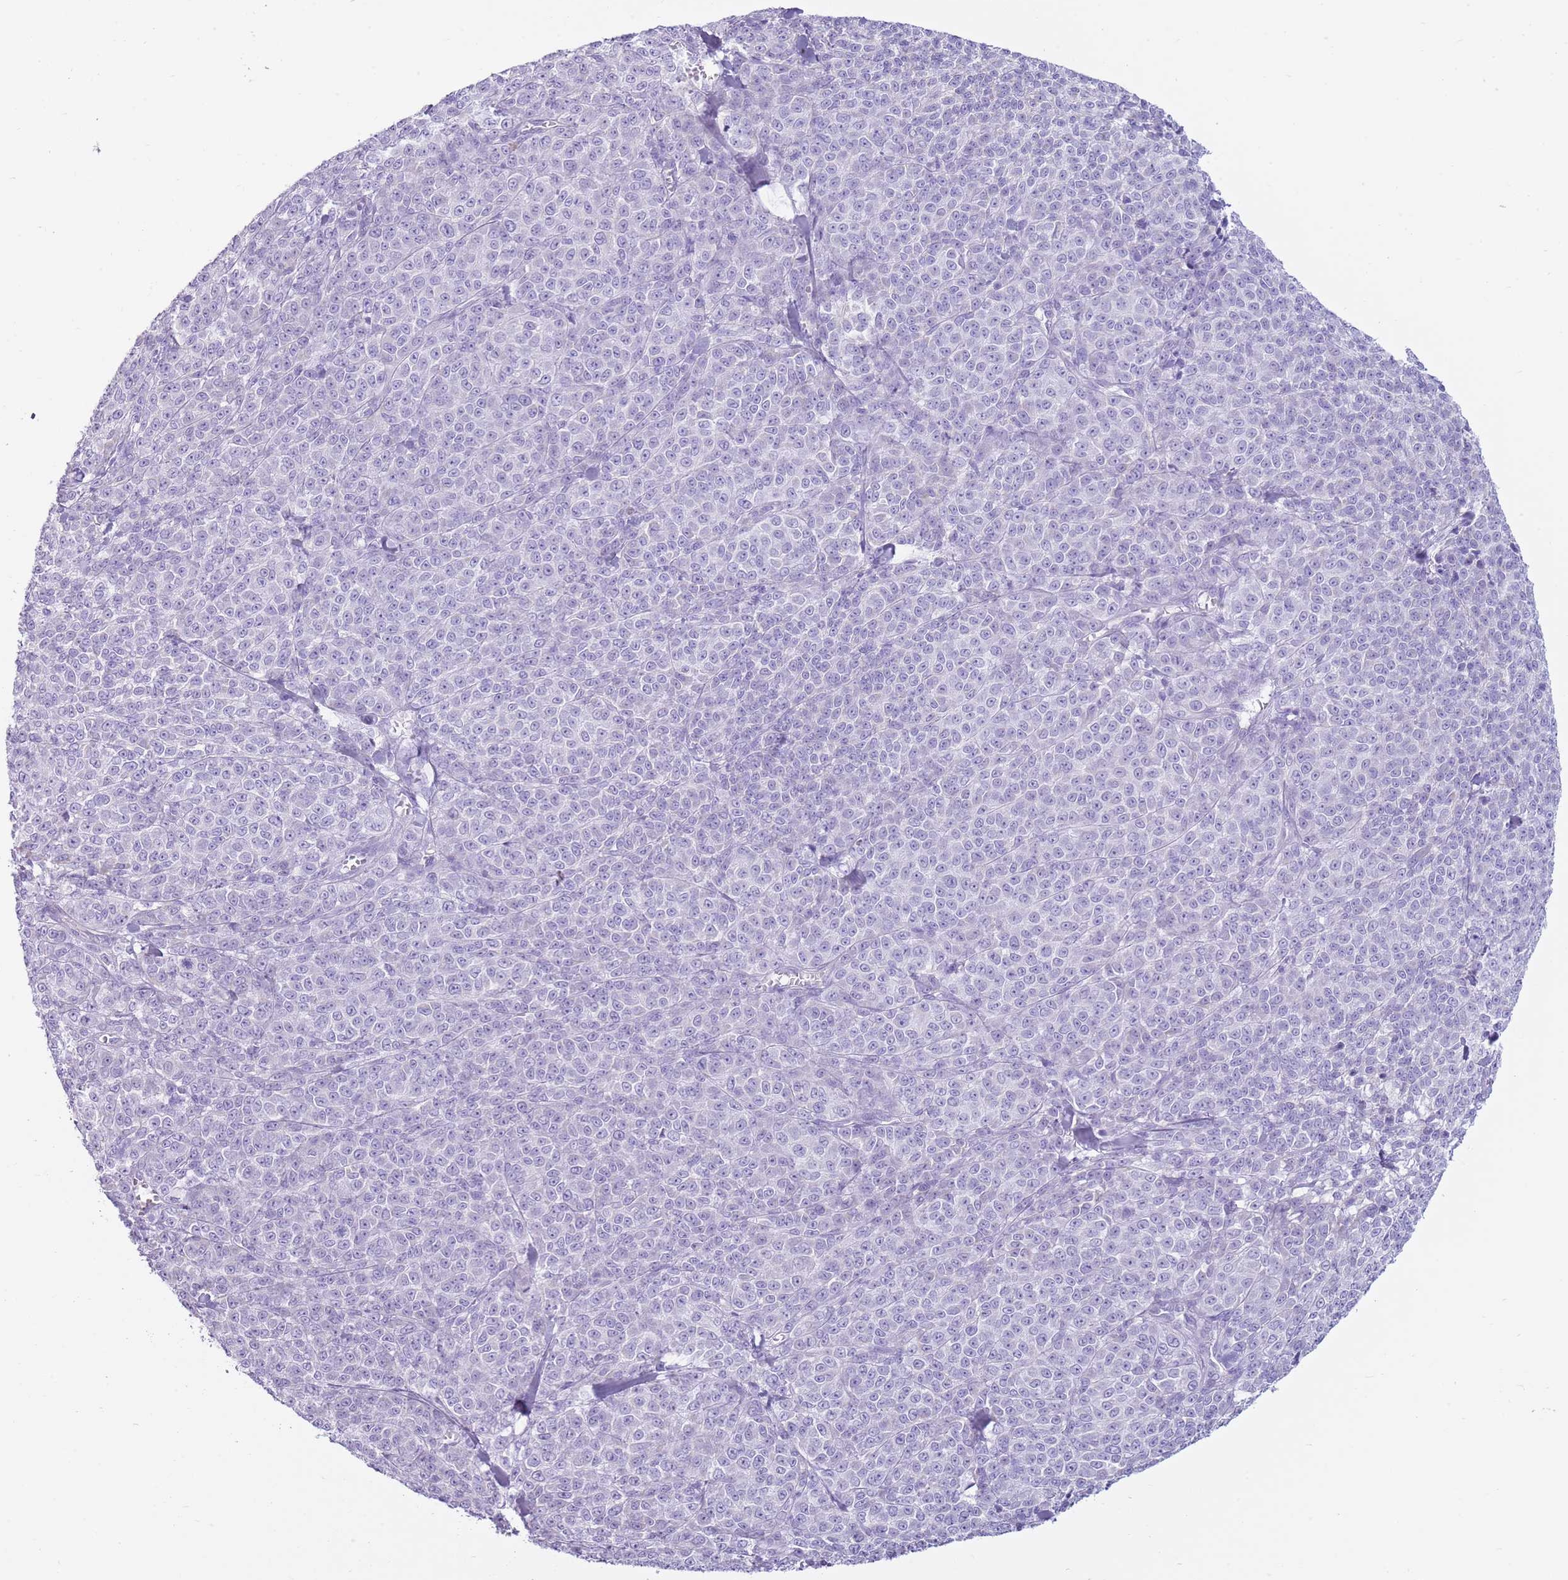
{"staining": {"intensity": "negative", "quantity": "none", "location": "none"}, "tissue": "melanoma", "cell_type": "Tumor cells", "image_type": "cancer", "snomed": [{"axis": "morphology", "description": "Normal tissue, NOS"}, {"axis": "morphology", "description": "Malignant melanoma, NOS"}, {"axis": "topography", "description": "Skin"}], "caption": "A high-resolution histopathology image shows immunohistochemistry (IHC) staining of melanoma, which reveals no significant staining in tumor cells.", "gene": "CD177", "patient": {"sex": "female", "age": 34}}